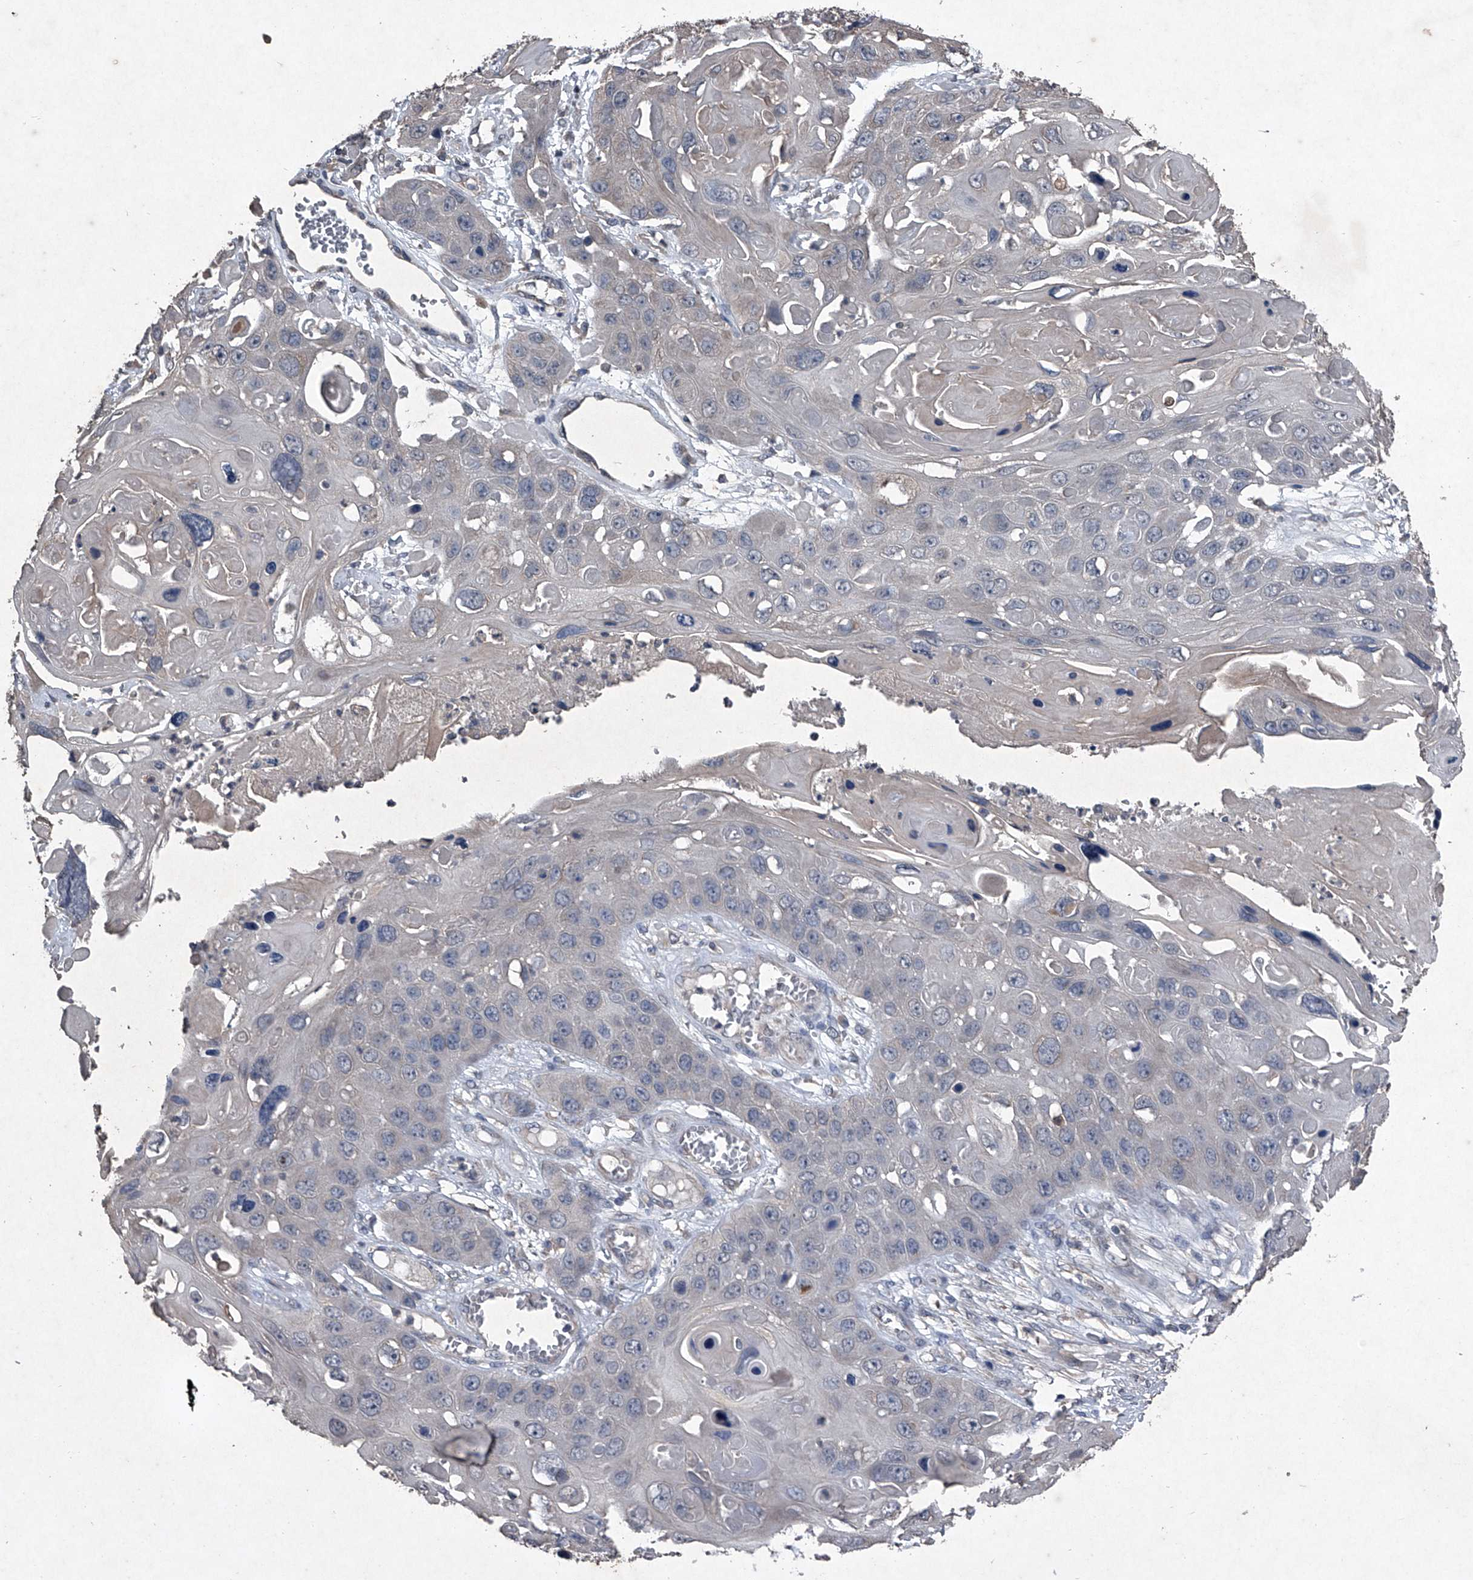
{"staining": {"intensity": "negative", "quantity": "none", "location": "none"}, "tissue": "skin cancer", "cell_type": "Tumor cells", "image_type": "cancer", "snomed": [{"axis": "morphology", "description": "Squamous cell carcinoma, NOS"}, {"axis": "topography", "description": "Skin"}], "caption": "DAB immunohistochemical staining of human squamous cell carcinoma (skin) reveals no significant positivity in tumor cells.", "gene": "MAPKAP1", "patient": {"sex": "male", "age": 55}}